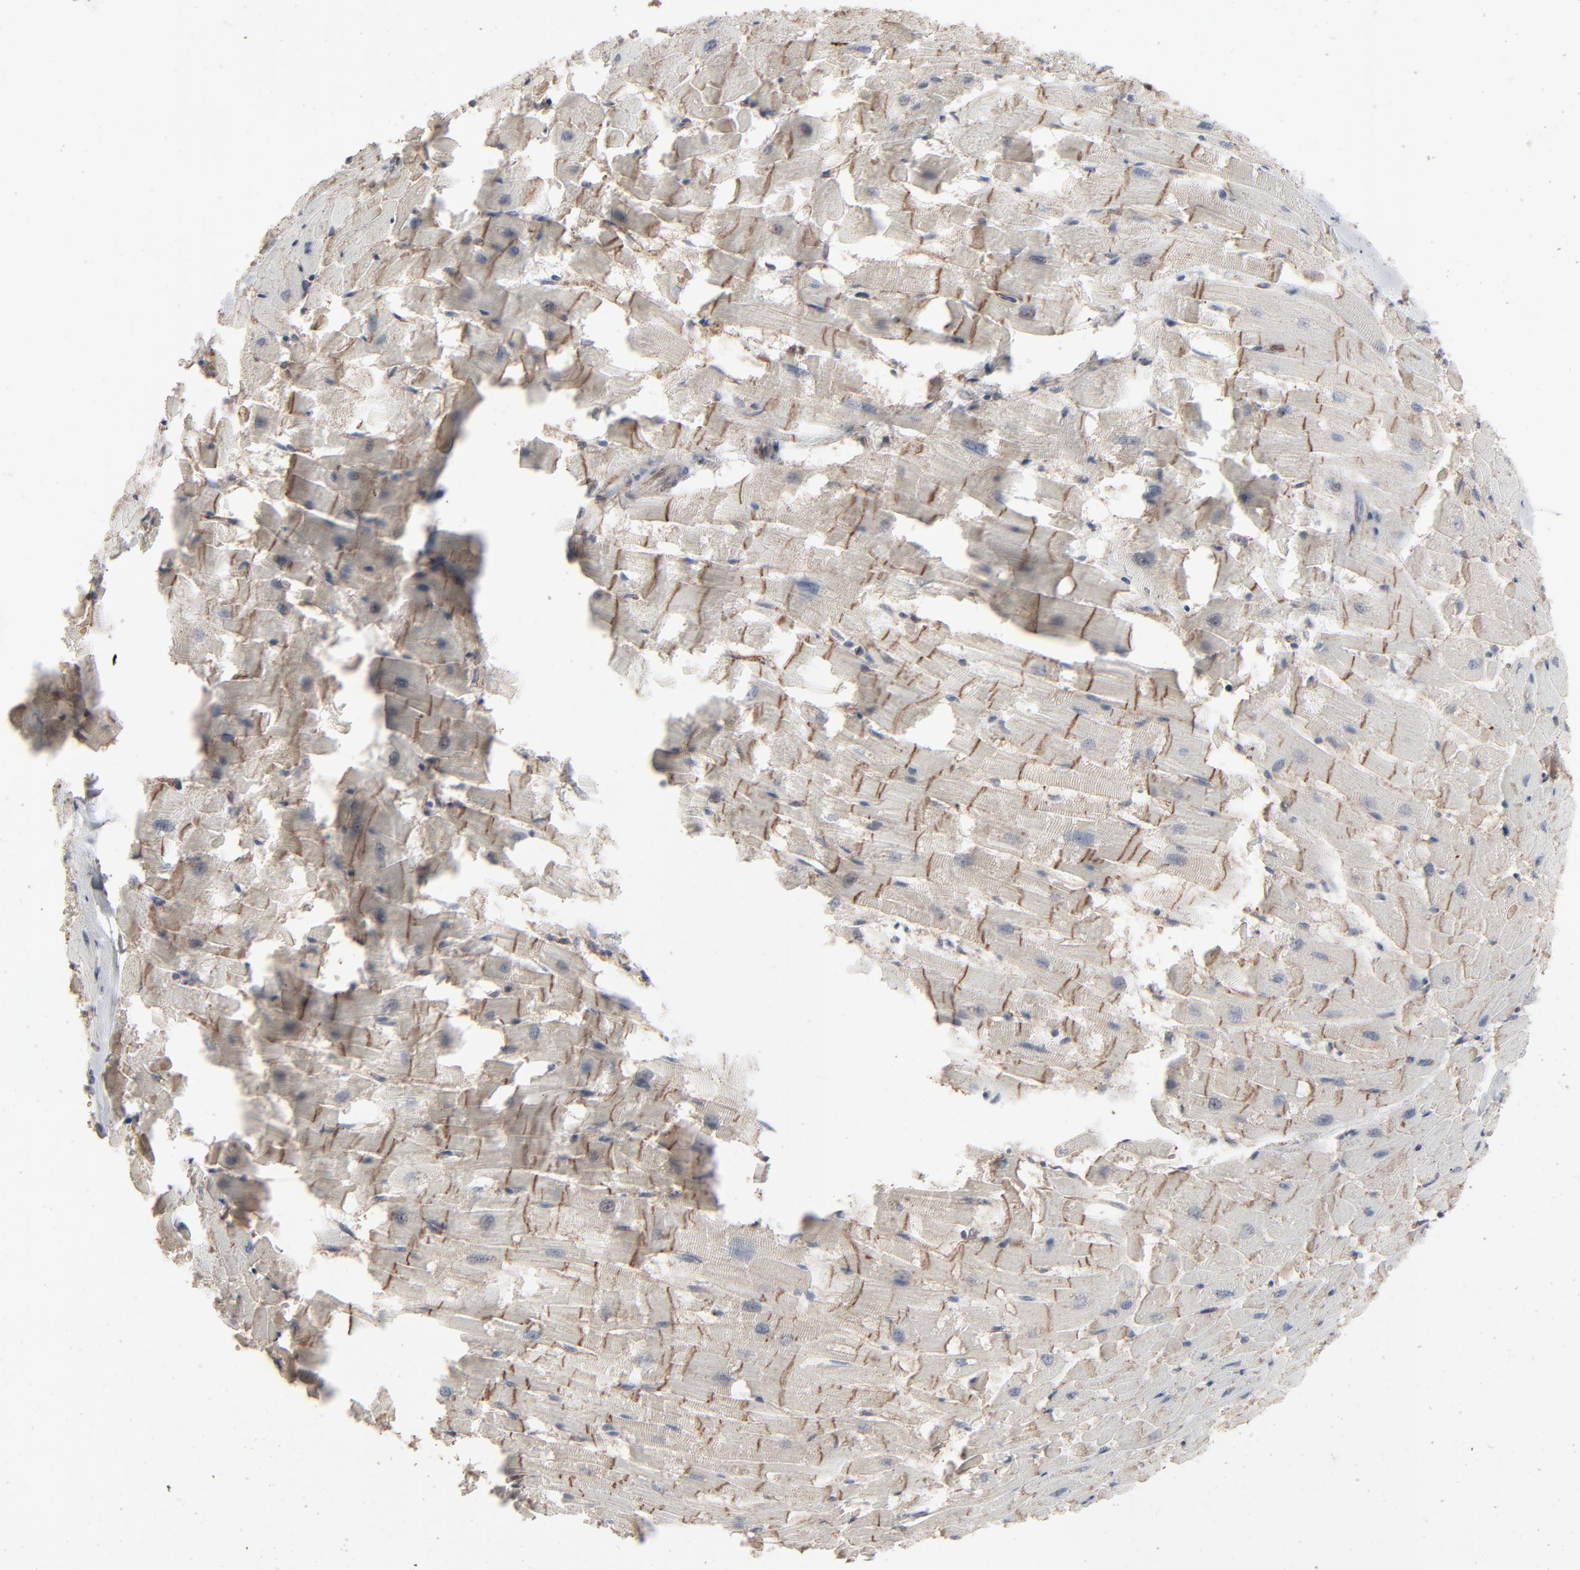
{"staining": {"intensity": "weak", "quantity": "25%-75%", "location": "cytoplasmic/membranous"}, "tissue": "heart muscle", "cell_type": "Cardiomyocytes", "image_type": "normal", "snomed": [{"axis": "morphology", "description": "Normal tissue, NOS"}, {"axis": "topography", "description": "Heart"}], "caption": "Approximately 25%-75% of cardiomyocytes in normal human heart muscle show weak cytoplasmic/membranous protein staining as visualized by brown immunohistochemical staining.", "gene": "JAM3", "patient": {"sex": "female", "age": 19}}